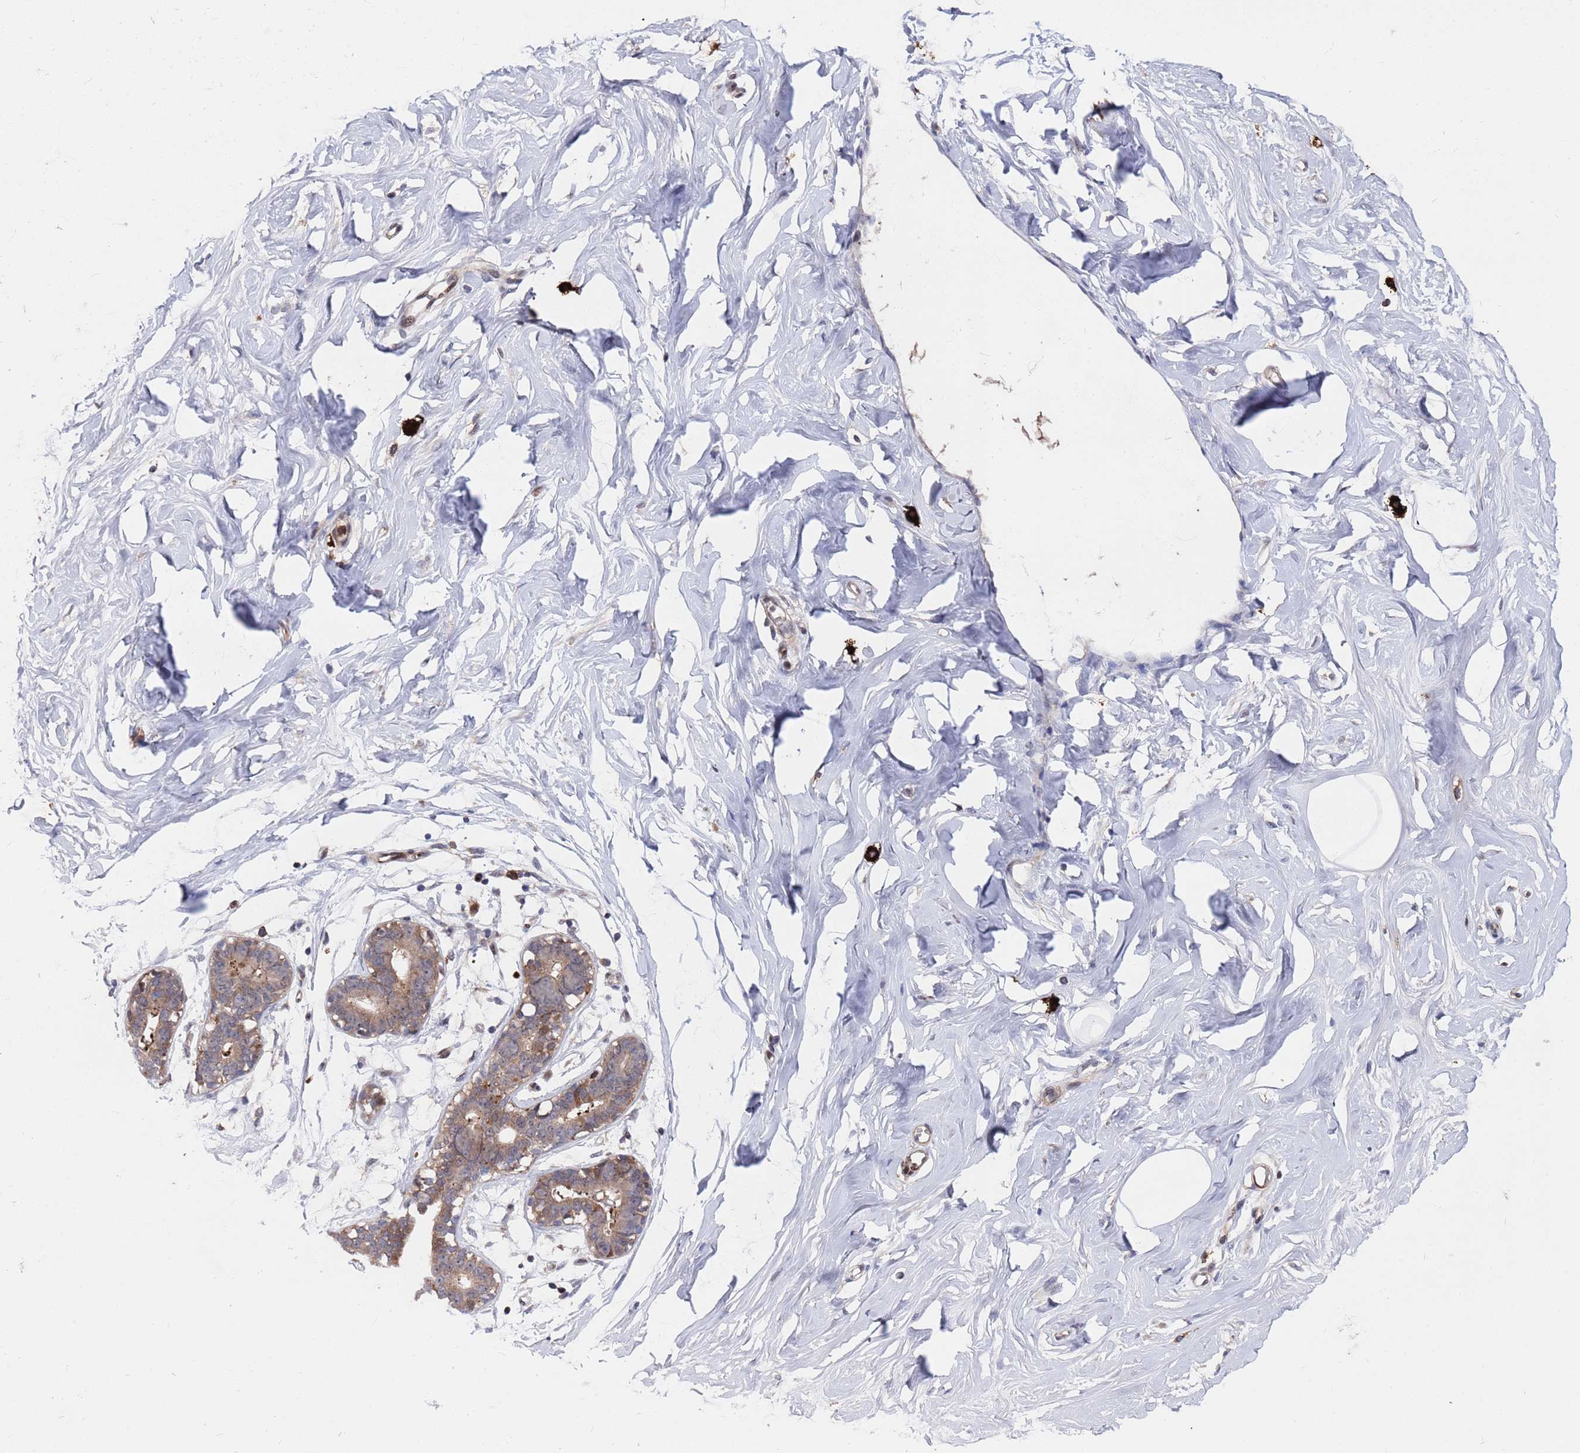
{"staining": {"intensity": "negative", "quantity": "none", "location": "none"}, "tissue": "breast", "cell_type": "Adipocytes", "image_type": "normal", "snomed": [{"axis": "morphology", "description": "Normal tissue, NOS"}, {"axis": "morphology", "description": "Adenoma, NOS"}, {"axis": "topography", "description": "Breast"}], "caption": "Immunohistochemistry (IHC) of normal breast demonstrates no staining in adipocytes.", "gene": "TMBIM6", "patient": {"sex": "female", "age": 23}}